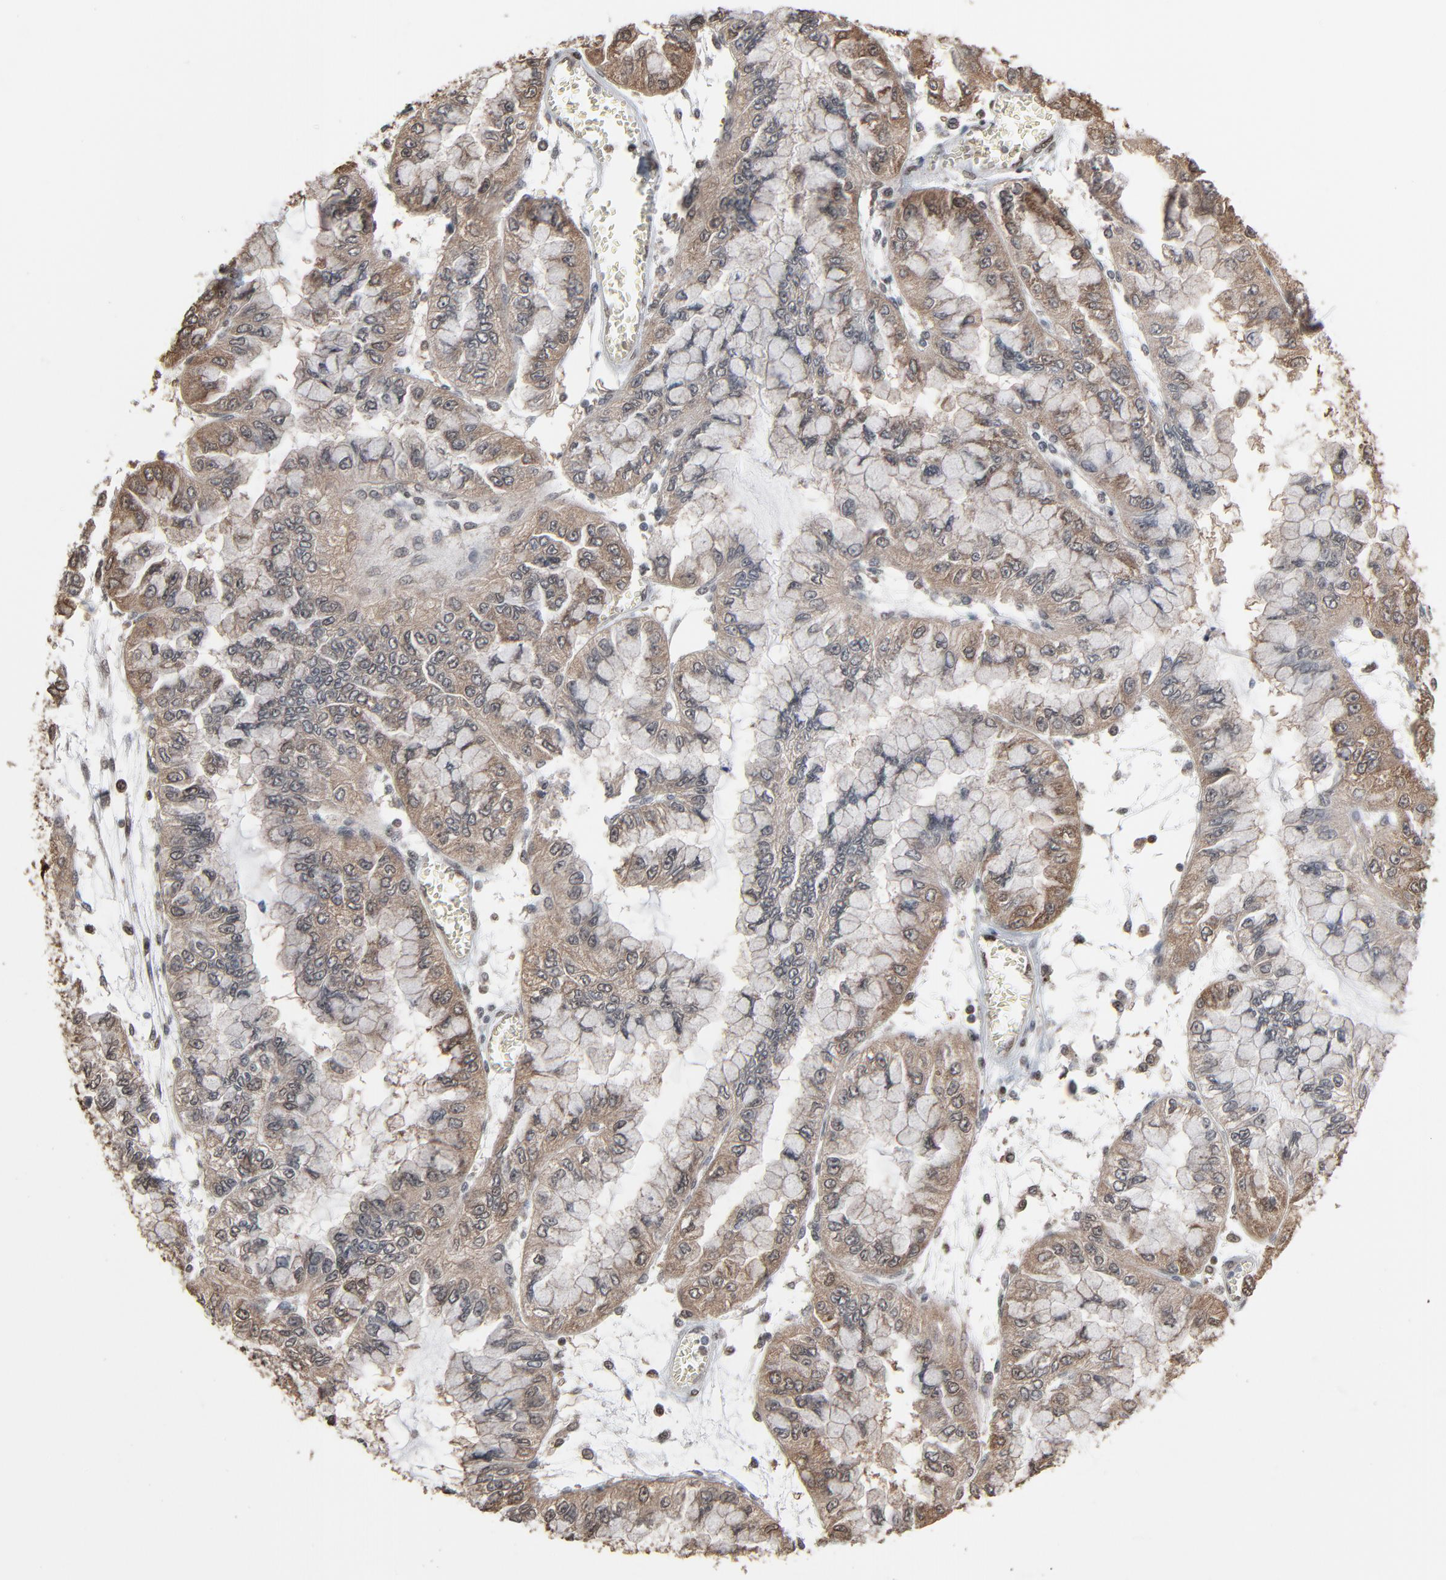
{"staining": {"intensity": "moderate", "quantity": ">75%", "location": "cytoplasmic/membranous"}, "tissue": "liver cancer", "cell_type": "Tumor cells", "image_type": "cancer", "snomed": [{"axis": "morphology", "description": "Cholangiocarcinoma"}, {"axis": "topography", "description": "Liver"}], "caption": "Tumor cells demonstrate medium levels of moderate cytoplasmic/membranous staining in about >75% of cells in liver cancer.", "gene": "MEIS2", "patient": {"sex": "female", "age": 79}}